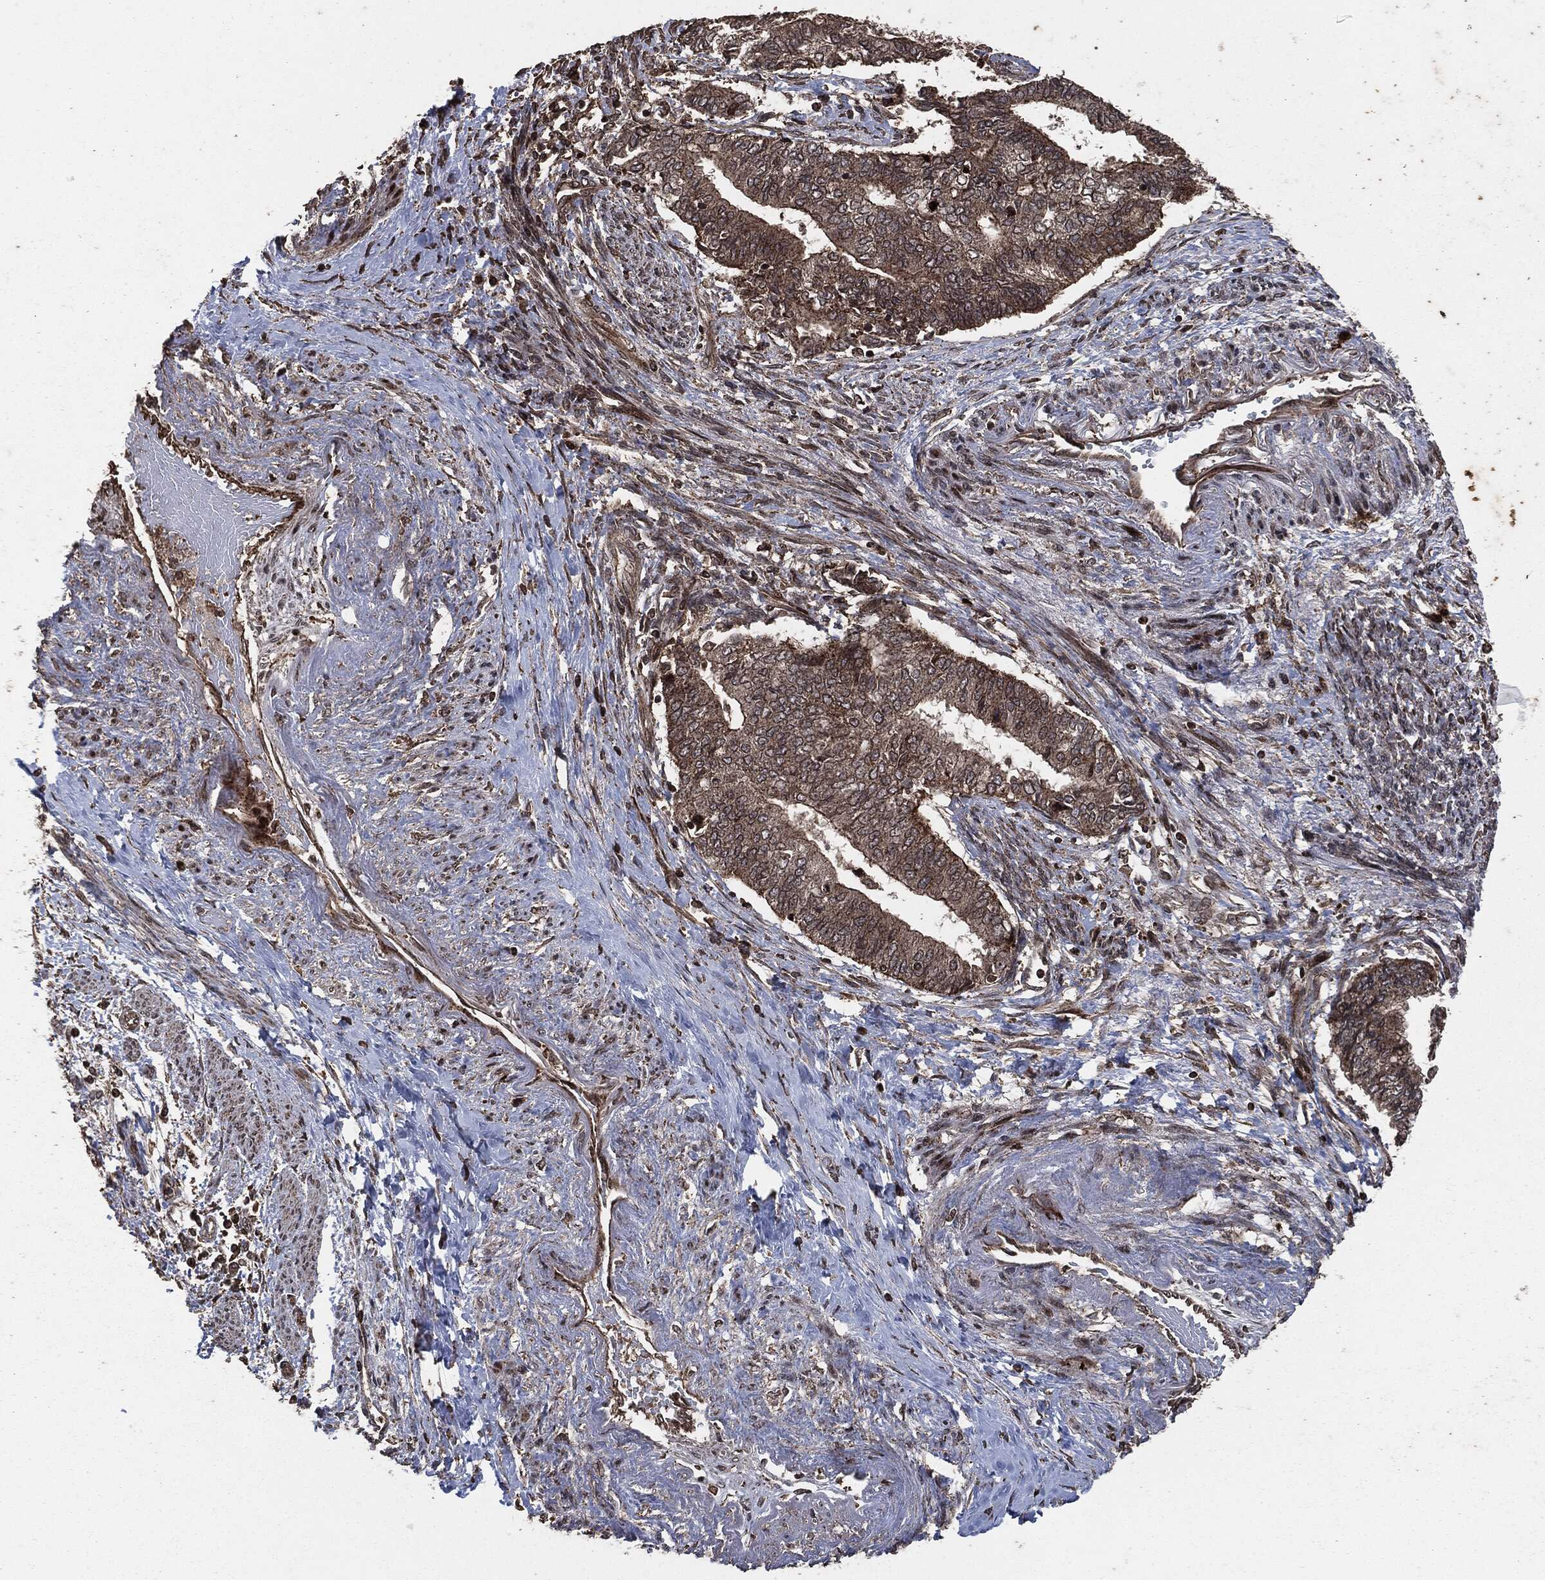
{"staining": {"intensity": "weak", "quantity": ">75%", "location": "cytoplasmic/membranous"}, "tissue": "endometrial cancer", "cell_type": "Tumor cells", "image_type": "cancer", "snomed": [{"axis": "morphology", "description": "Adenocarcinoma, NOS"}, {"axis": "topography", "description": "Endometrium"}], "caption": "Immunohistochemistry (IHC) histopathology image of human adenocarcinoma (endometrial) stained for a protein (brown), which exhibits low levels of weak cytoplasmic/membranous staining in approximately >75% of tumor cells.", "gene": "IFIT1", "patient": {"sex": "female", "age": 65}}